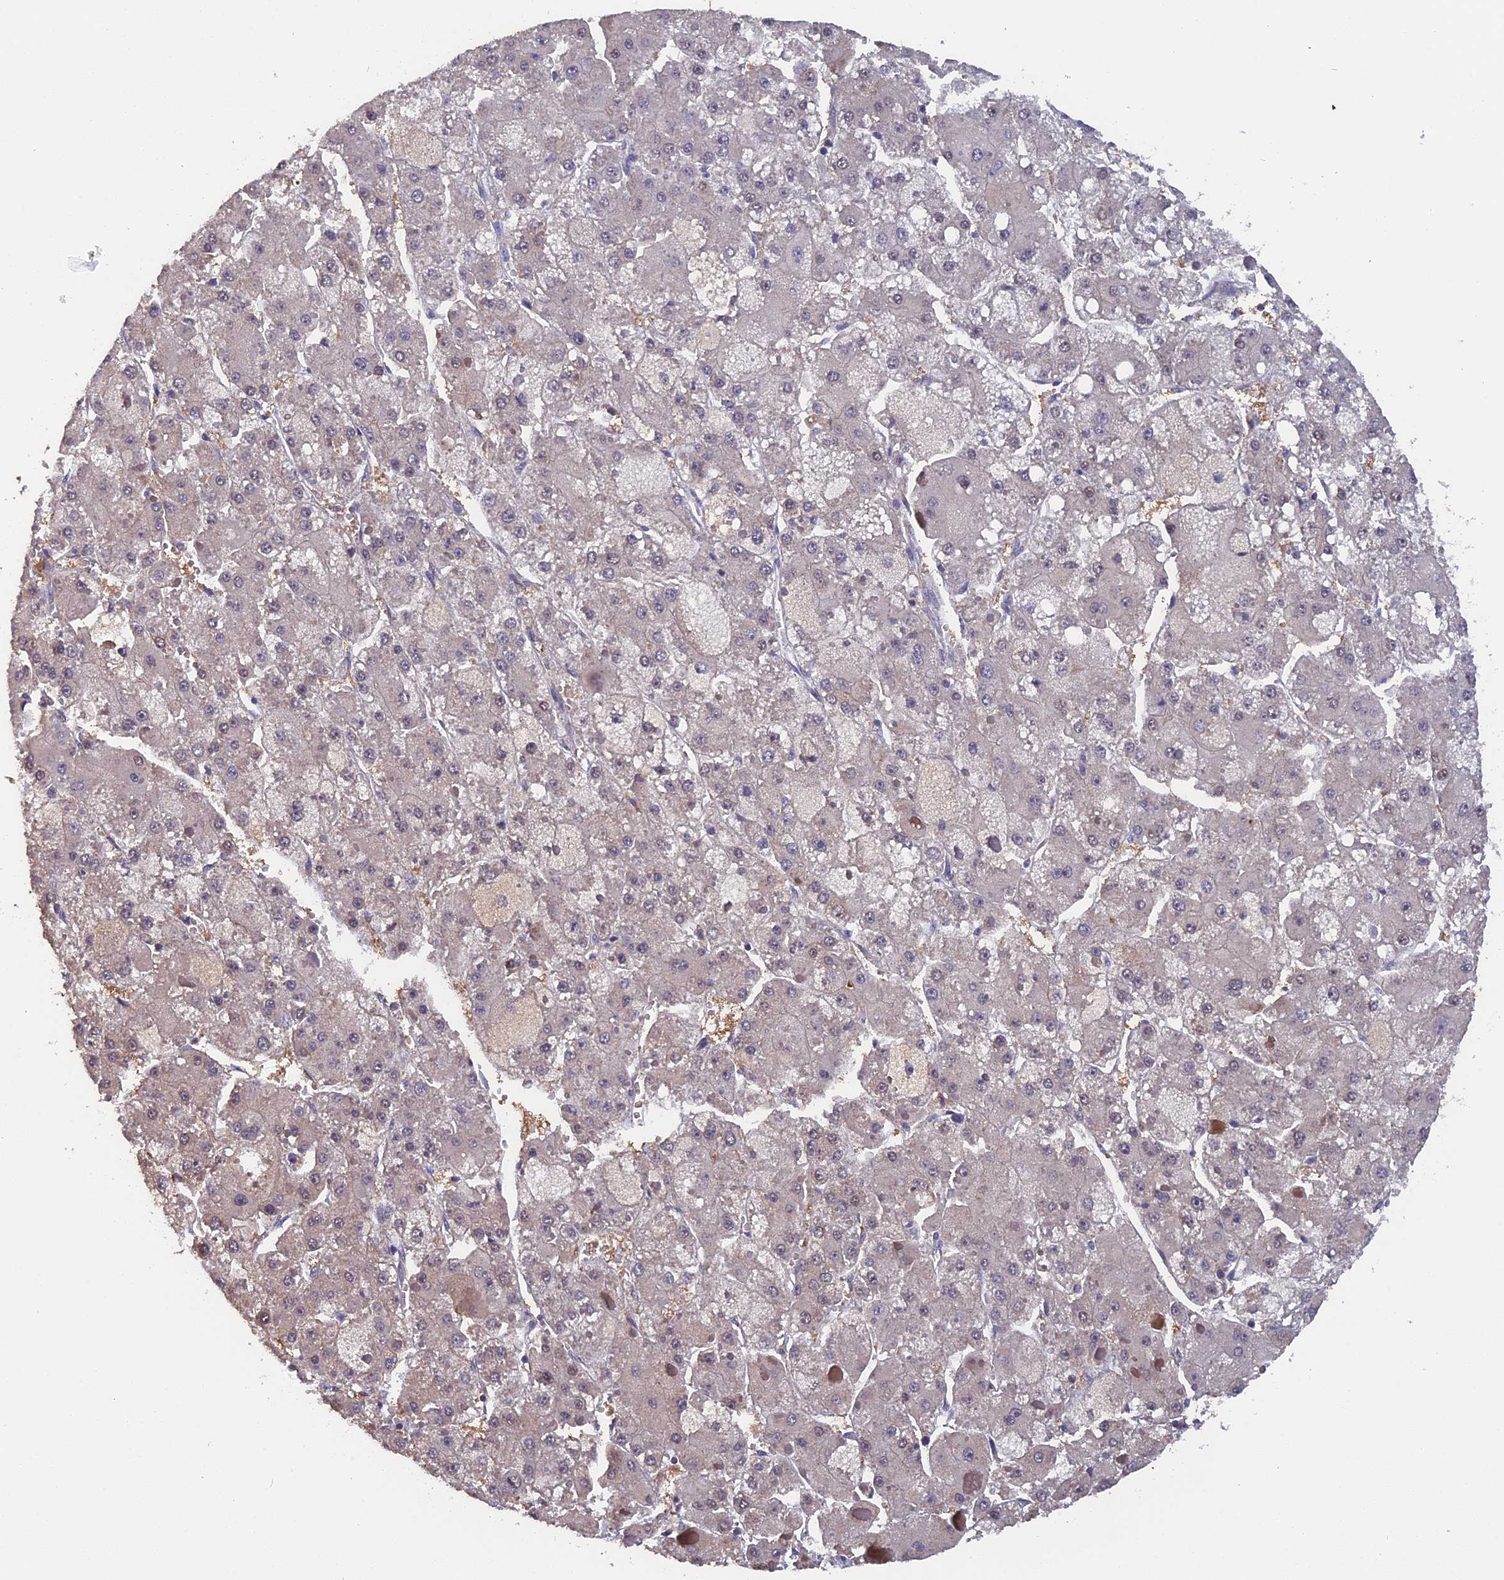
{"staining": {"intensity": "negative", "quantity": "none", "location": "none"}, "tissue": "liver cancer", "cell_type": "Tumor cells", "image_type": "cancer", "snomed": [{"axis": "morphology", "description": "Carcinoma, Hepatocellular, NOS"}, {"axis": "topography", "description": "Liver"}], "caption": "IHC of hepatocellular carcinoma (liver) exhibits no staining in tumor cells.", "gene": "FAM98C", "patient": {"sex": "female", "age": 73}}